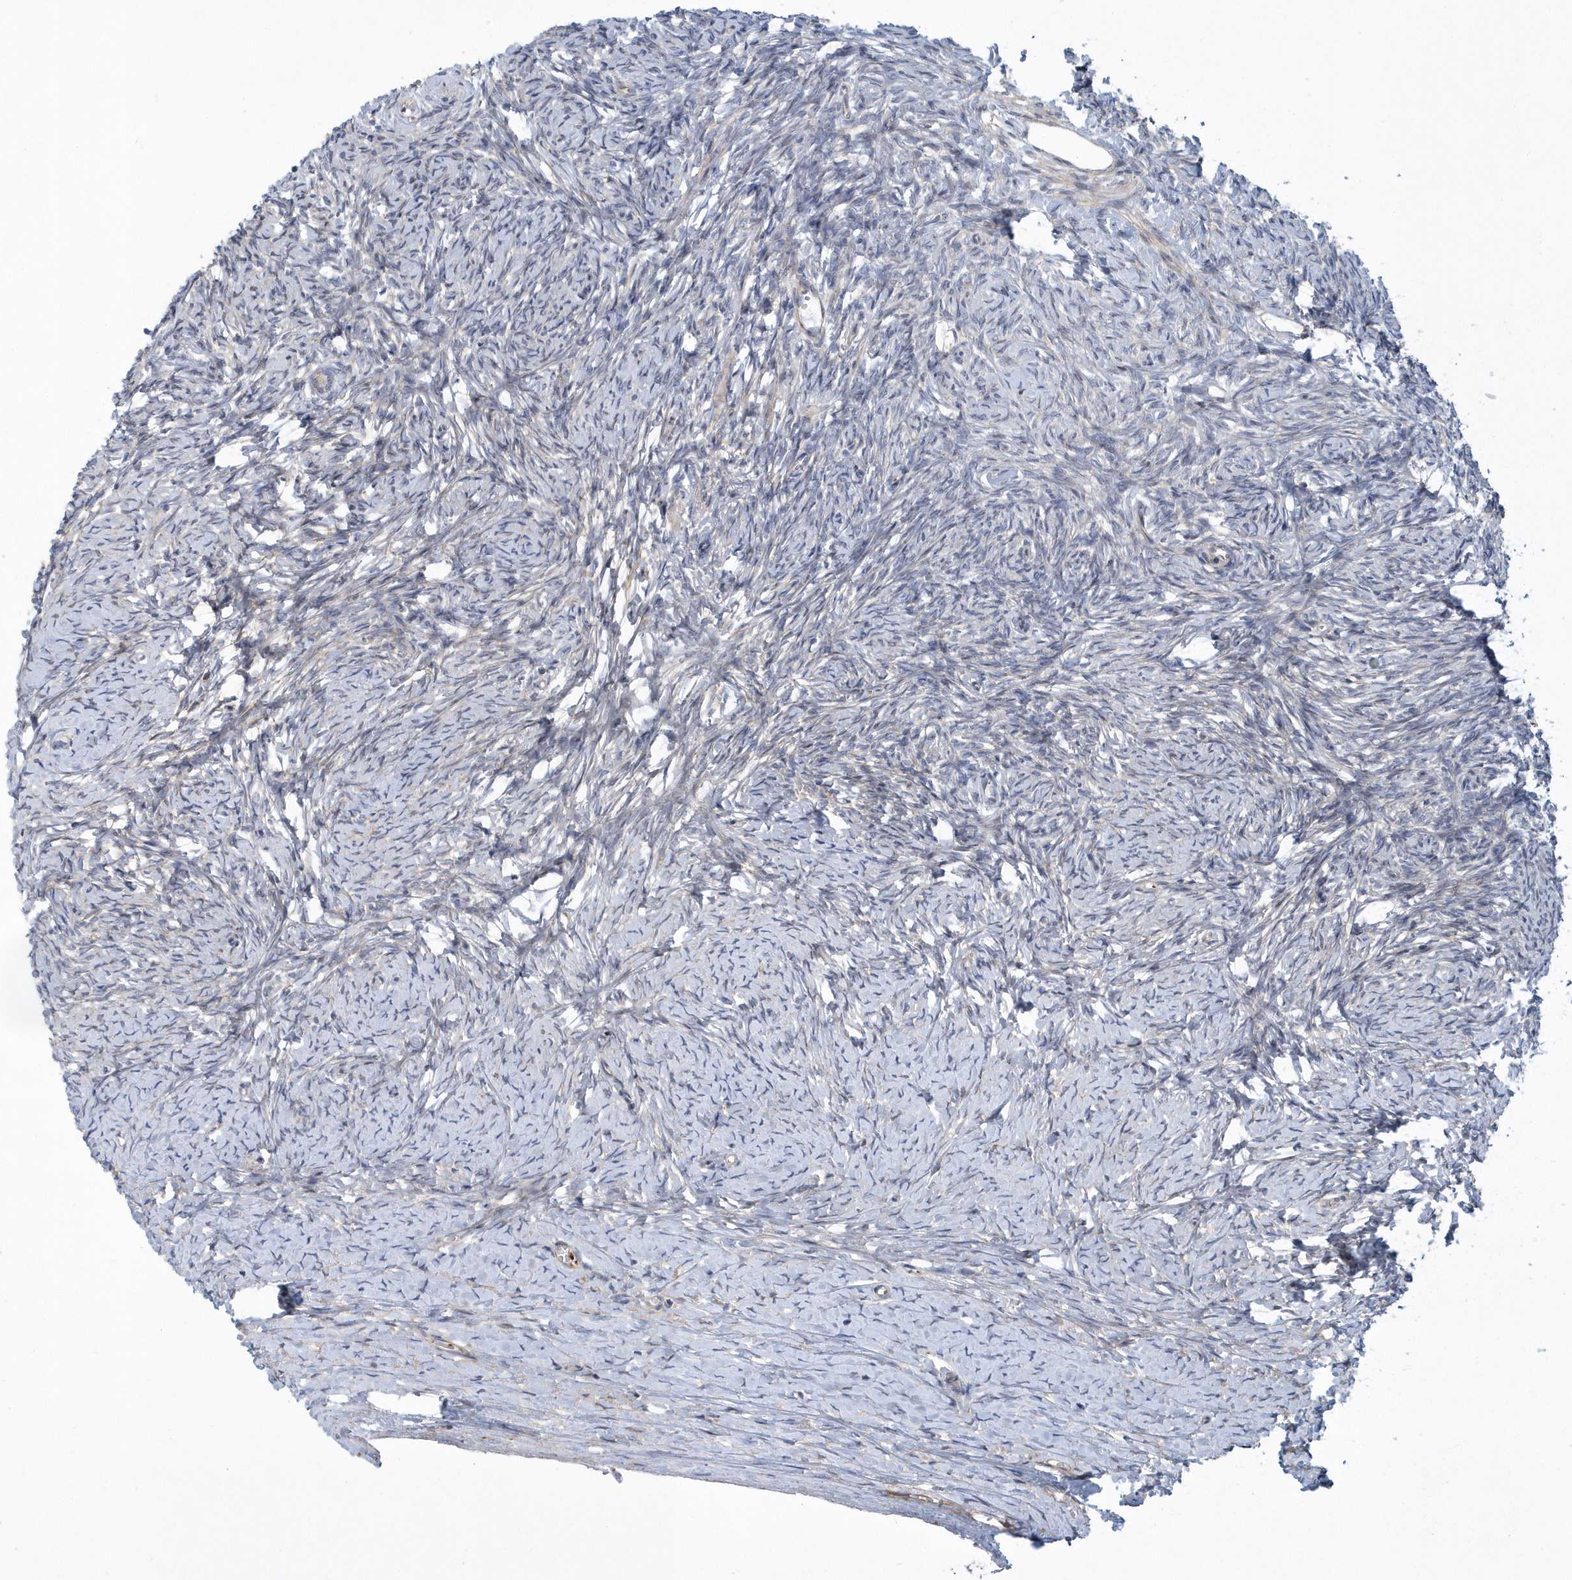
{"staining": {"intensity": "negative", "quantity": "none", "location": "none"}, "tissue": "ovary", "cell_type": "Ovarian stroma cells", "image_type": "normal", "snomed": [{"axis": "morphology", "description": "Normal tissue, NOS"}, {"axis": "morphology", "description": "Developmental malformation"}, {"axis": "topography", "description": "Ovary"}], "caption": "DAB immunohistochemical staining of benign human ovary displays no significant staining in ovarian stroma cells.", "gene": "ARAP2", "patient": {"sex": "female", "age": 39}}